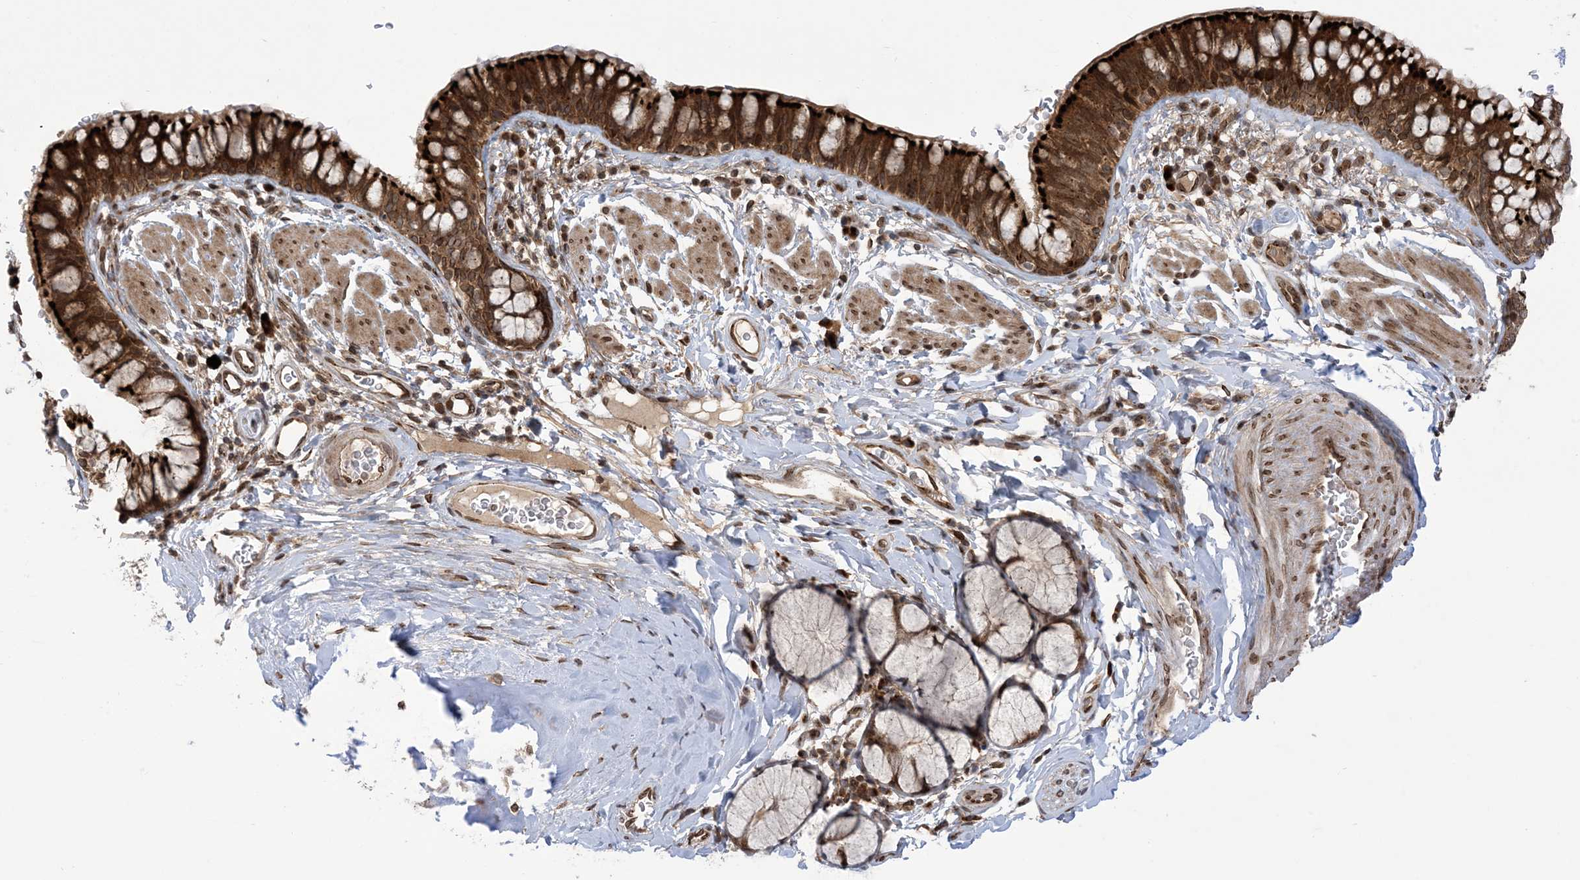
{"staining": {"intensity": "strong", "quantity": ">75%", "location": "cytoplasmic/membranous"}, "tissue": "bronchus", "cell_type": "Respiratory epithelial cells", "image_type": "normal", "snomed": [{"axis": "morphology", "description": "Normal tissue, NOS"}, {"axis": "topography", "description": "Cartilage tissue"}, {"axis": "topography", "description": "Bronchus"}], "caption": "Protein staining of normal bronchus displays strong cytoplasmic/membranous staining in about >75% of respiratory epithelial cells.", "gene": "CASP4", "patient": {"sex": "female", "age": 36}}